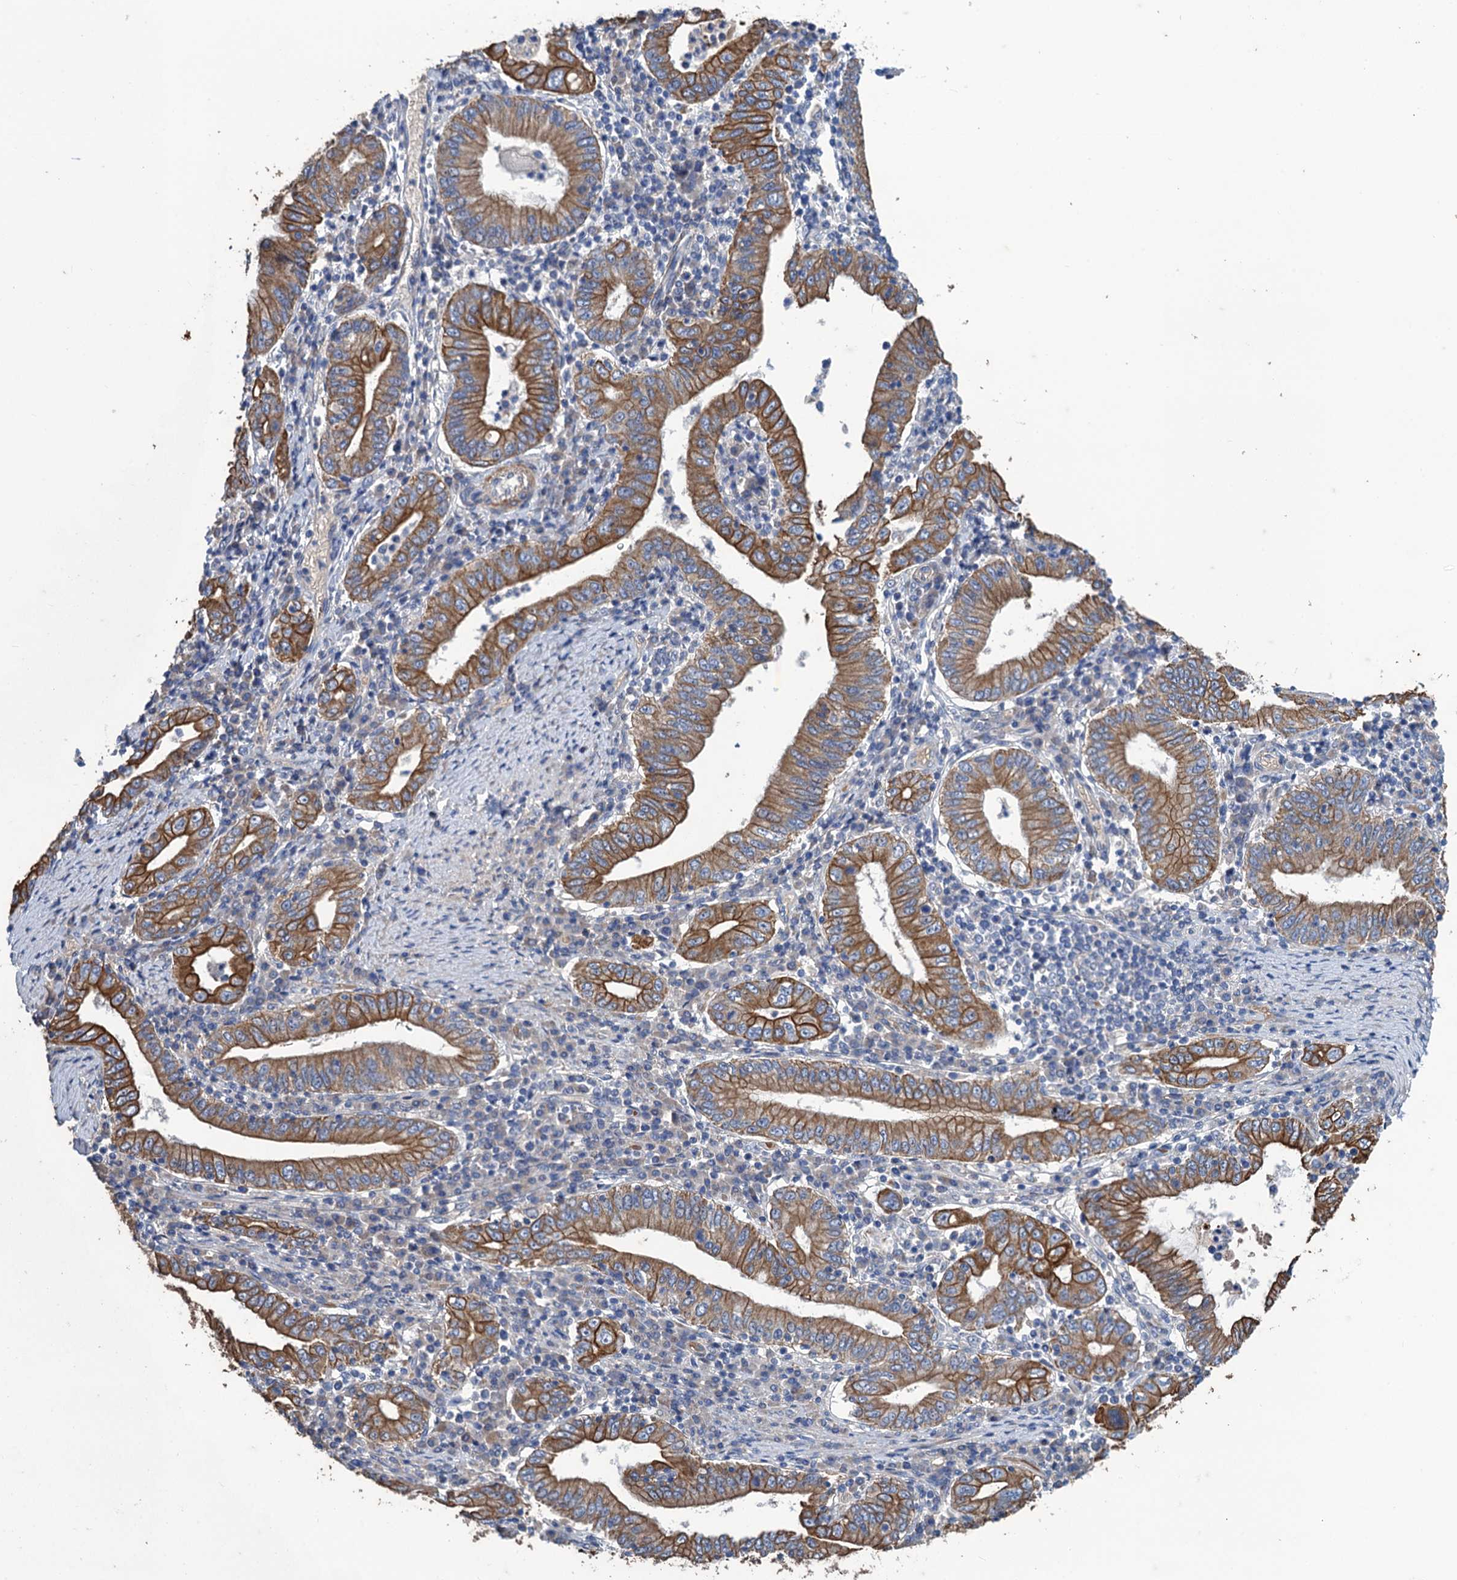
{"staining": {"intensity": "moderate", "quantity": ">75%", "location": "cytoplasmic/membranous"}, "tissue": "stomach cancer", "cell_type": "Tumor cells", "image_type": "cancer", "snomed": [{"axis": "morphology", "description": "Normal tissue, NOS"}, {"axis": "morphology", "description": "Adenocarcinoma, NOS"}, {"axis": "topography", "description": "Esophagus"}, {"axis": "topography", "description": "Stomach, upper"}, {"axis": "topography", "description": "Peripheral nerve tissue"}], "caption": "An IHC image of tumor tissue is shown. Protein staining in brown highlights moderate cytoplasmic/membranous positivity in stomach cancer within tumor cells.", "gene": "SMCO3", "patient": {"sex": "male", "age": 62}}